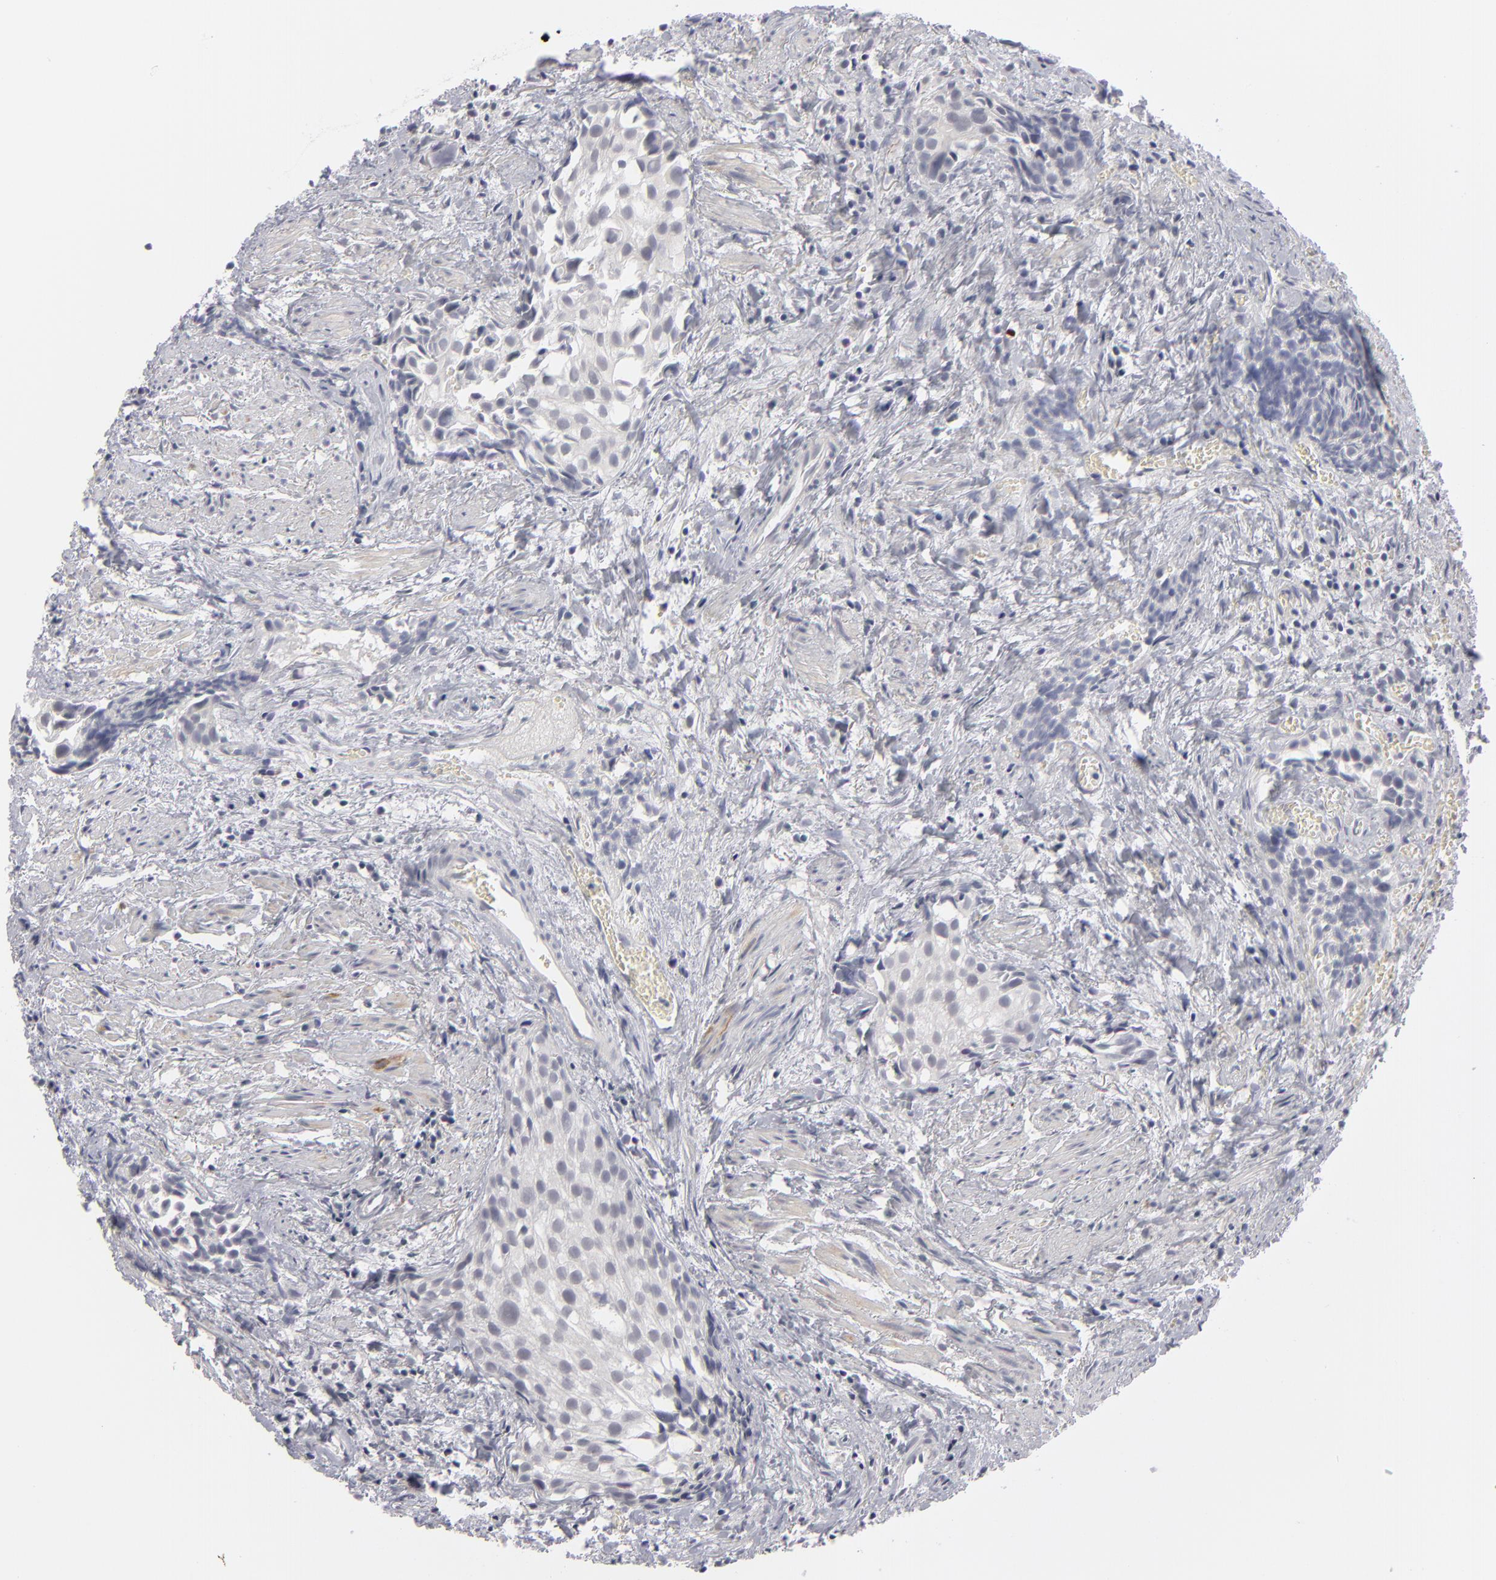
{"staining": {"intensity": "negative", "quantity": "none", "location": "none"}, "tissue": "urothelial cancer", "cell_type": "Tumor cells", "image_type": "cancer", "snomed": [{"axis": "morphology", "description": "Urothelial carcinoma, High grade"}, {"axis": "topography", "description": "Urinary bladder"}], "caption": "Immunohistochemistry (IHC) histopathology image of urothelial cancer stained for a protein (brown), which reveals no positivity in tumor cells.", "gene": "KIAA1210", "patient": {"sex": "female", "age": 78}}